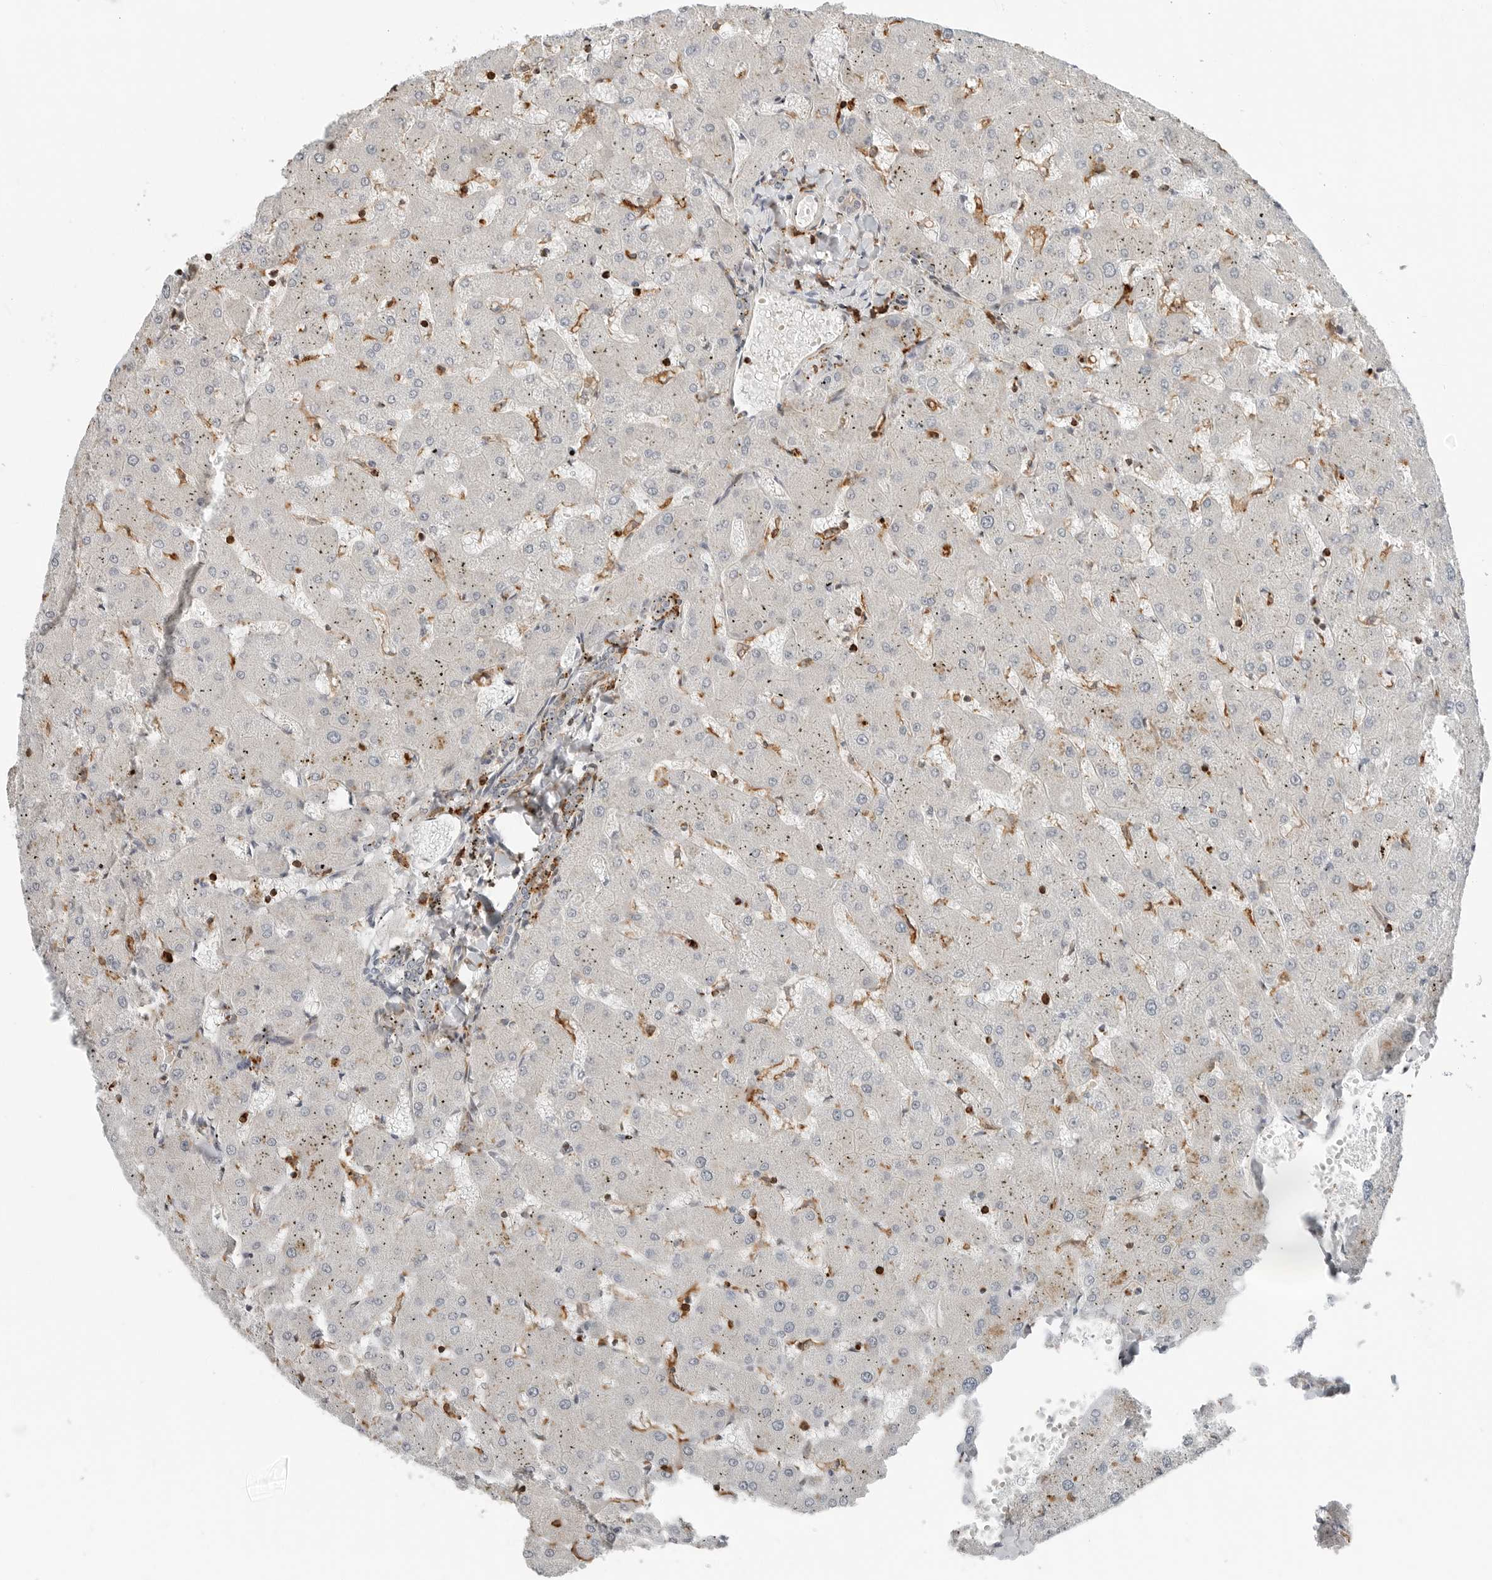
{"staining": {"intensity": "moderate", "quantity": "<25%", "location": "cytoplasmic/membranous"}, "tissue": "liver", "cell_type": "Cholangiocytes", "image_type": "normal", "snomed": [{"axis": "morphology", "description": "Normal tissue, NOS"}, {"axis": "topography", "description": "Liver"}], "caption": "Liver stained with a protein marker shows moderate staining in cholangiocytes.", "gene": "LEFTY2", "patient": {"sex": "female", "age": 63}}